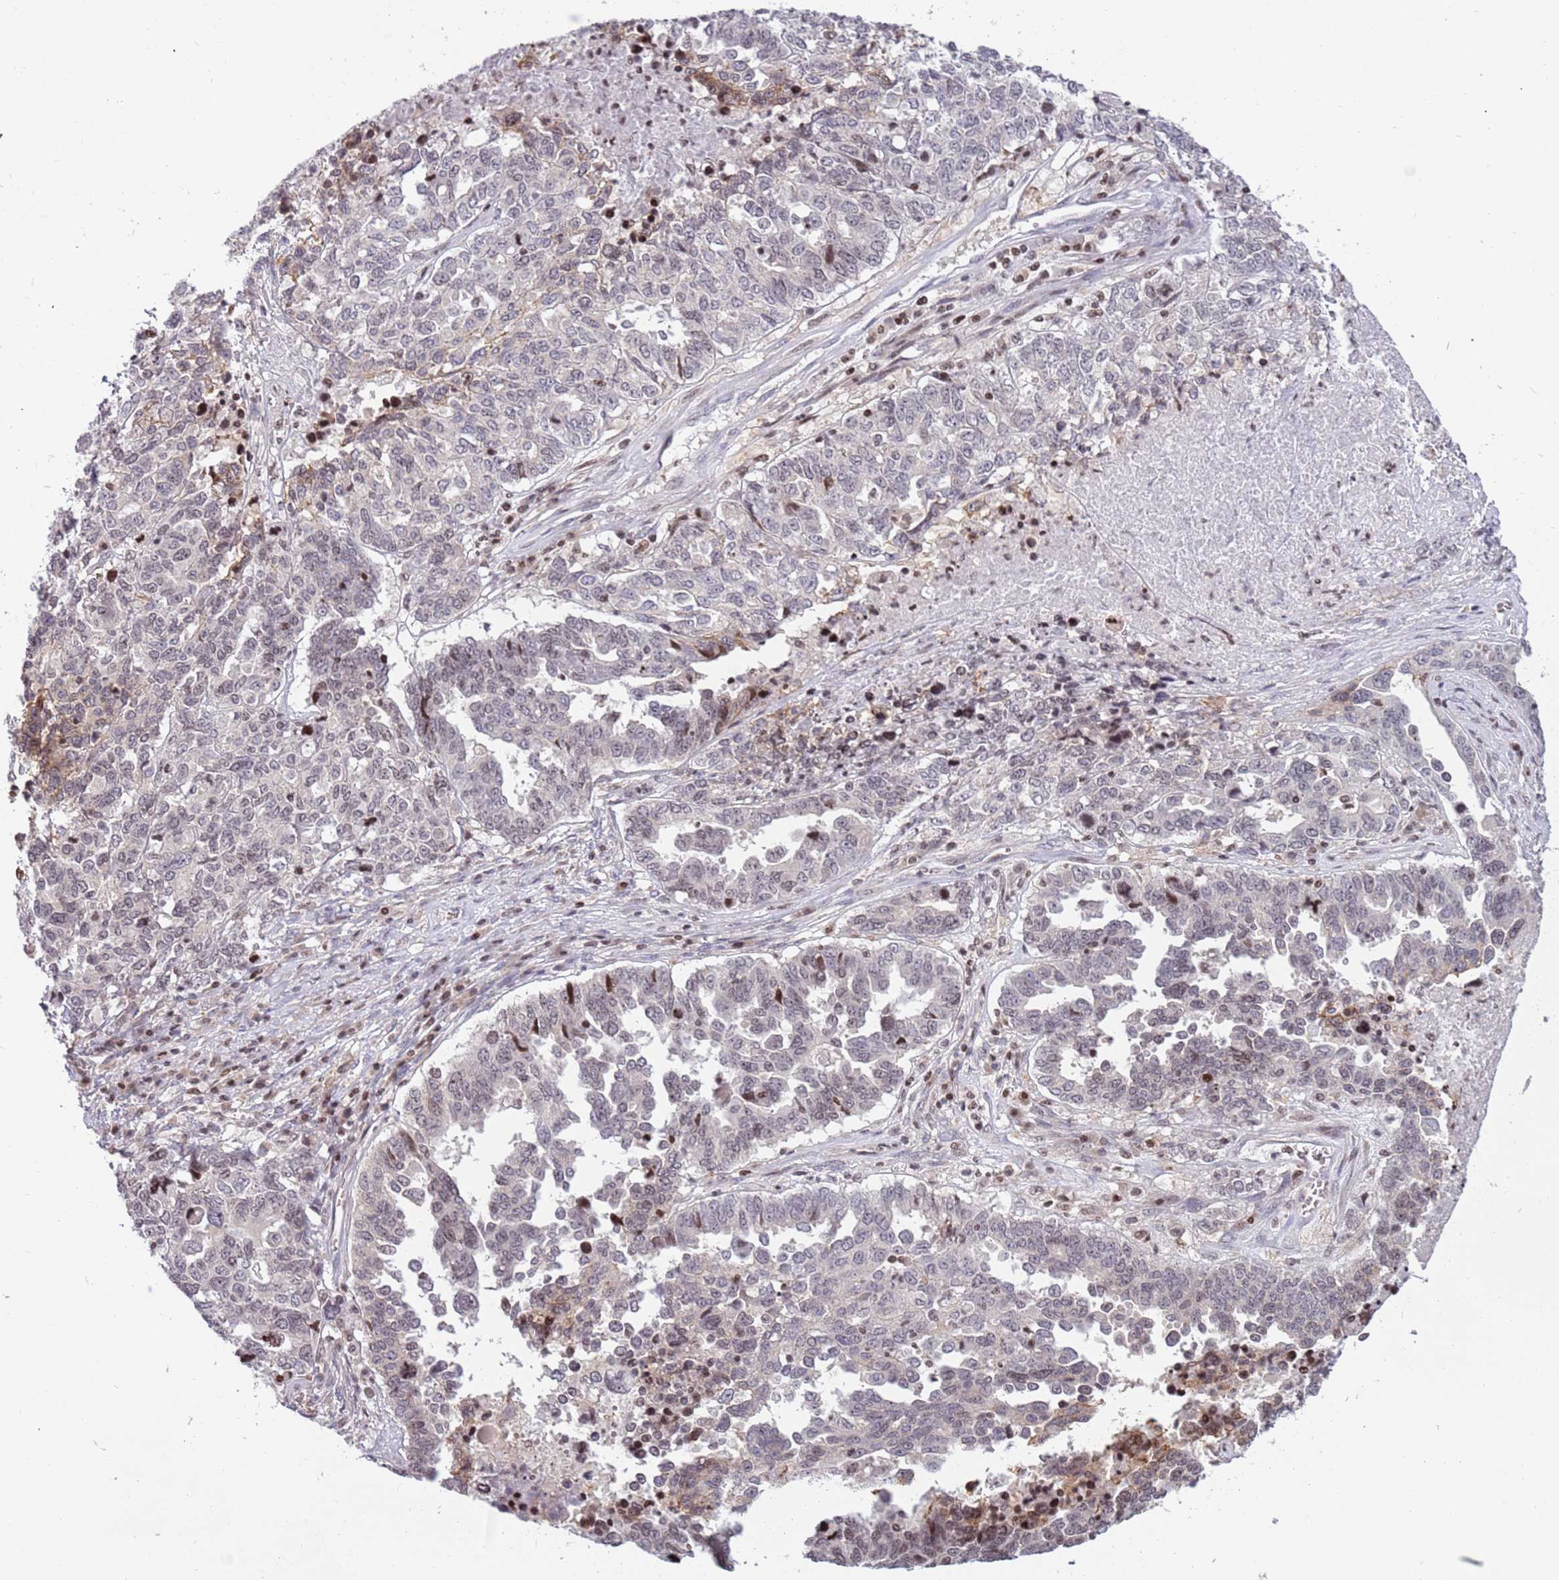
{"staining": {"intensity": "negative", "quantity": "none", "location": "none"}, "tissue": "ovarian cancer", "cell_type": "Tumor cells", "image_type": "cancer", "snomed": [{"axis": "morphology", "description": "Carcinoma, endometroid"}, {"axis": "topography", "description": "Ovary"}], "caption": "Protein analysis of ovarian cancer (endometroid carcinoma) exhibits no significant positivity in tumor cells. The staining was performed using DAB (3,3'-diaminobenzidine) to visualize the protein expression in brown, while the nuclei were stained in blue with hematoxylin (Magnification: 20x).", "gene": "ARHGEF5", "patient": {"sex": "female", "age": 62}}